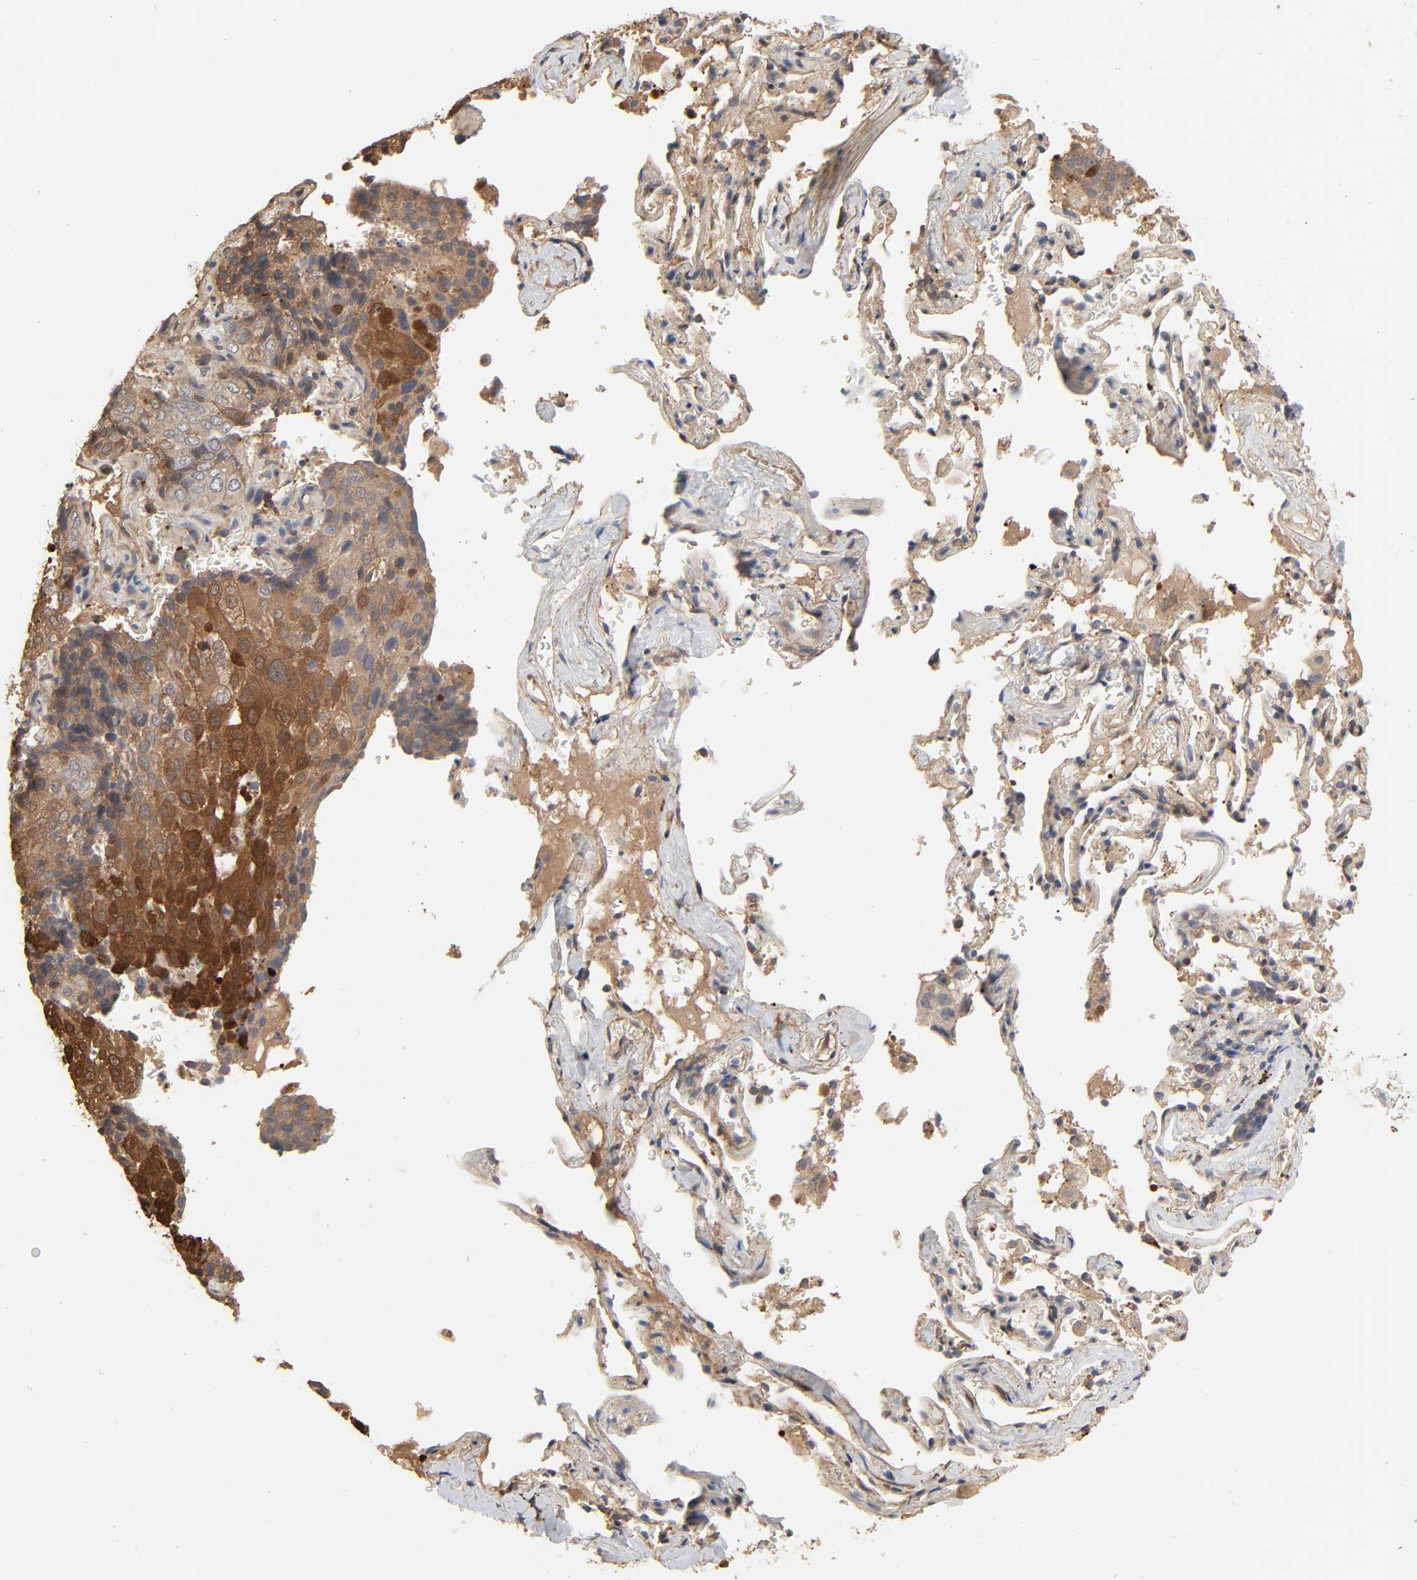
{"staining": {"intensity": "strong", "quantity": ">75%", "location": "cytoplasmic/membranous,nuclear"}, "tissue": "lung cancer", "cell_type": "Tumor cells", "image_type": "cancer", "snomed": [{"axis": "morphology", "description": "Squamous cell carcinoma, NOS"}, {"axis": "topography", "description": "Lung"}], "caption": "Human squamous cell carcinoma (lung) stained with a protein marker demonstrates strong staining in tumor cells.", "gene": "NDRG2", "patient": {"sex": "male", "age": 54}}